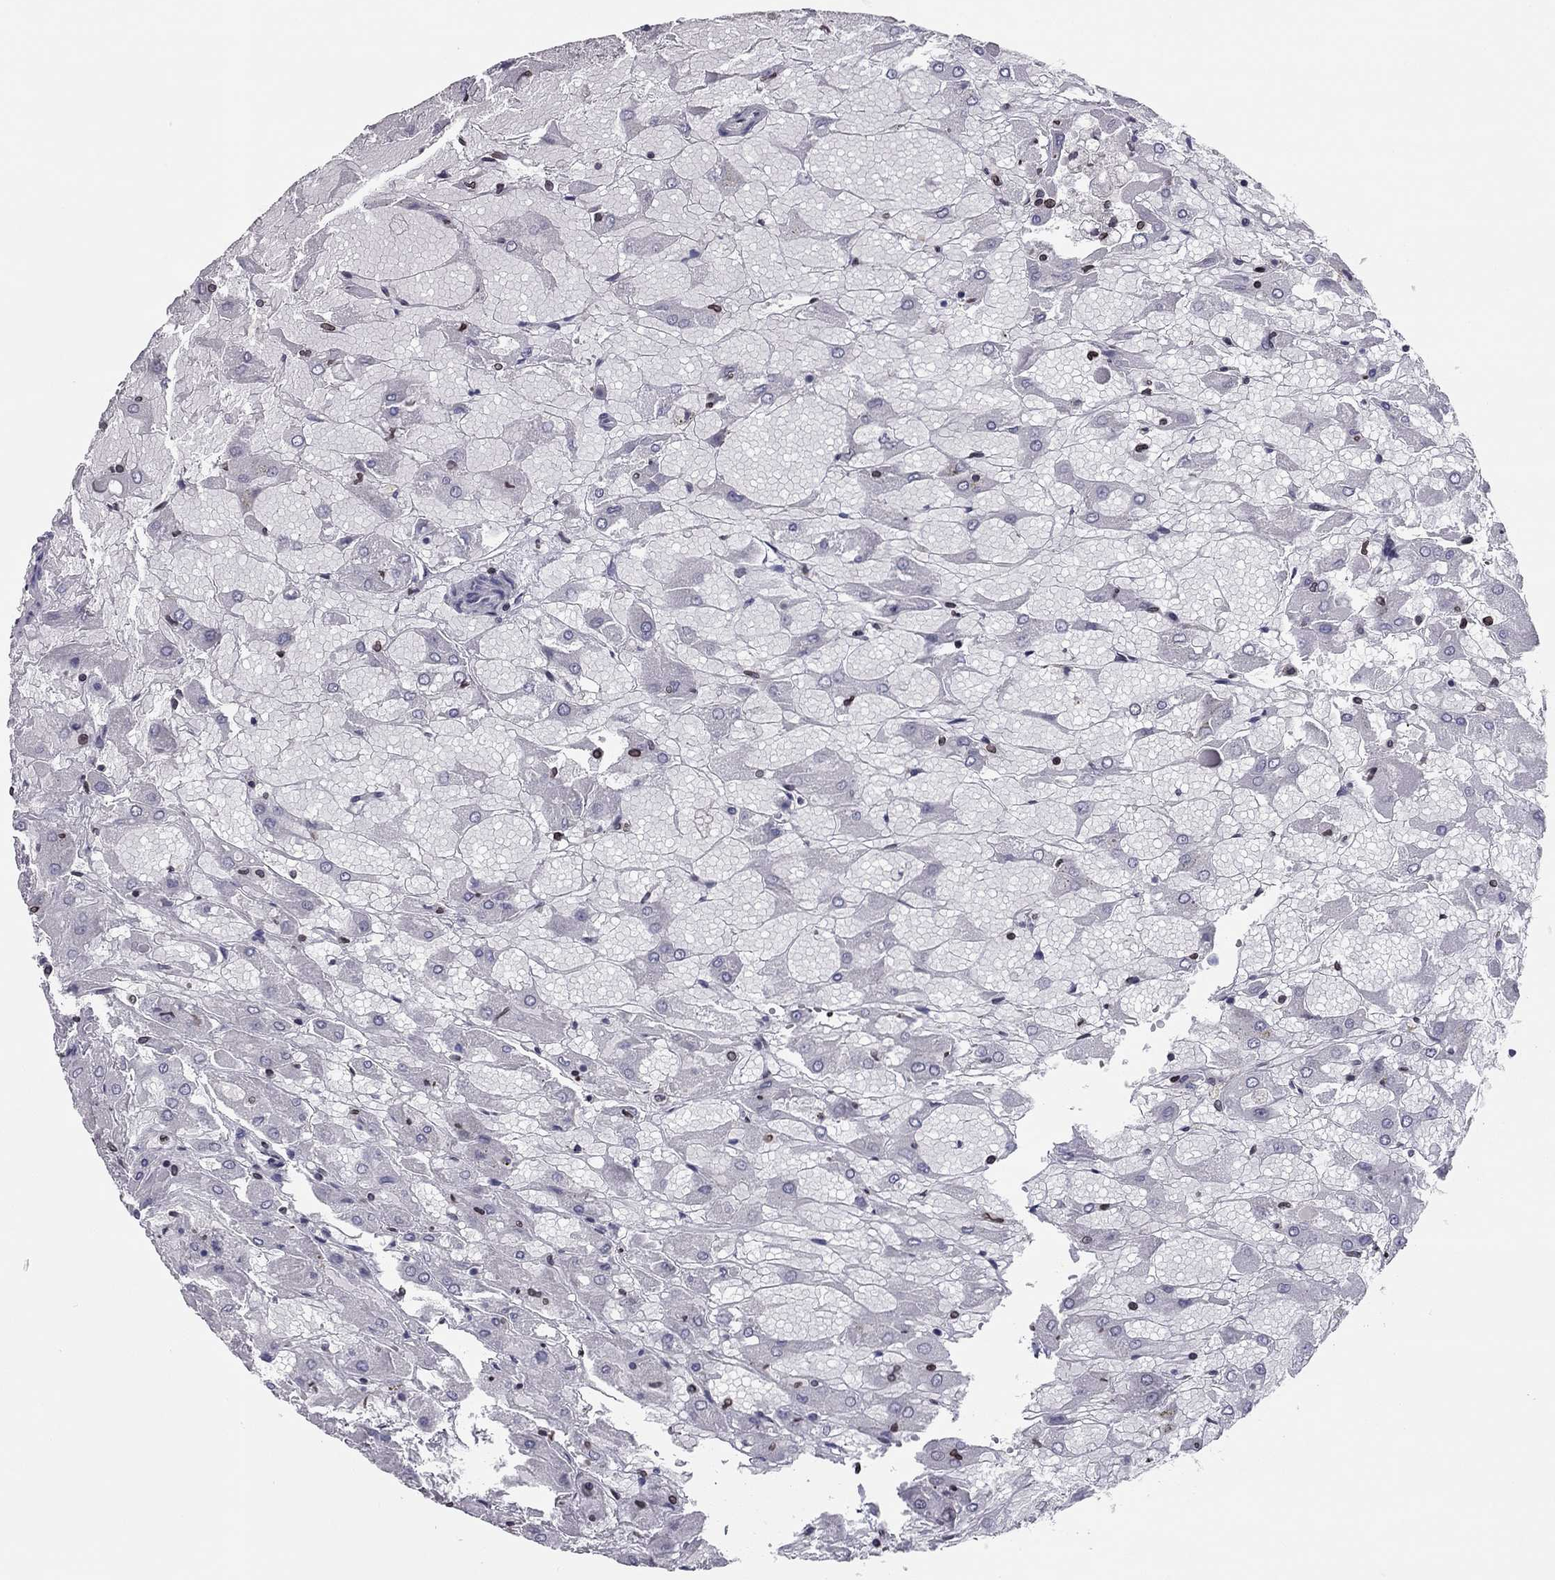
{"staining": {"intensity": "negative", "quantity": "none", "location": "none"}, "tissue": "renal cancer", "cell_type": "Tumor cells", "image_type": "cancer", "snomed": [{"axis": "morphology", "description": "Adenocarcinoma, NOS"}, {"axis": "topography", "description": "Kidney"}], "caption": "Immunohistochemical staining of human renal cancer shows no significant positivity in tumor cells.", "gene": "ESPL1", "patient": {"sex": "male", "age": 72}}